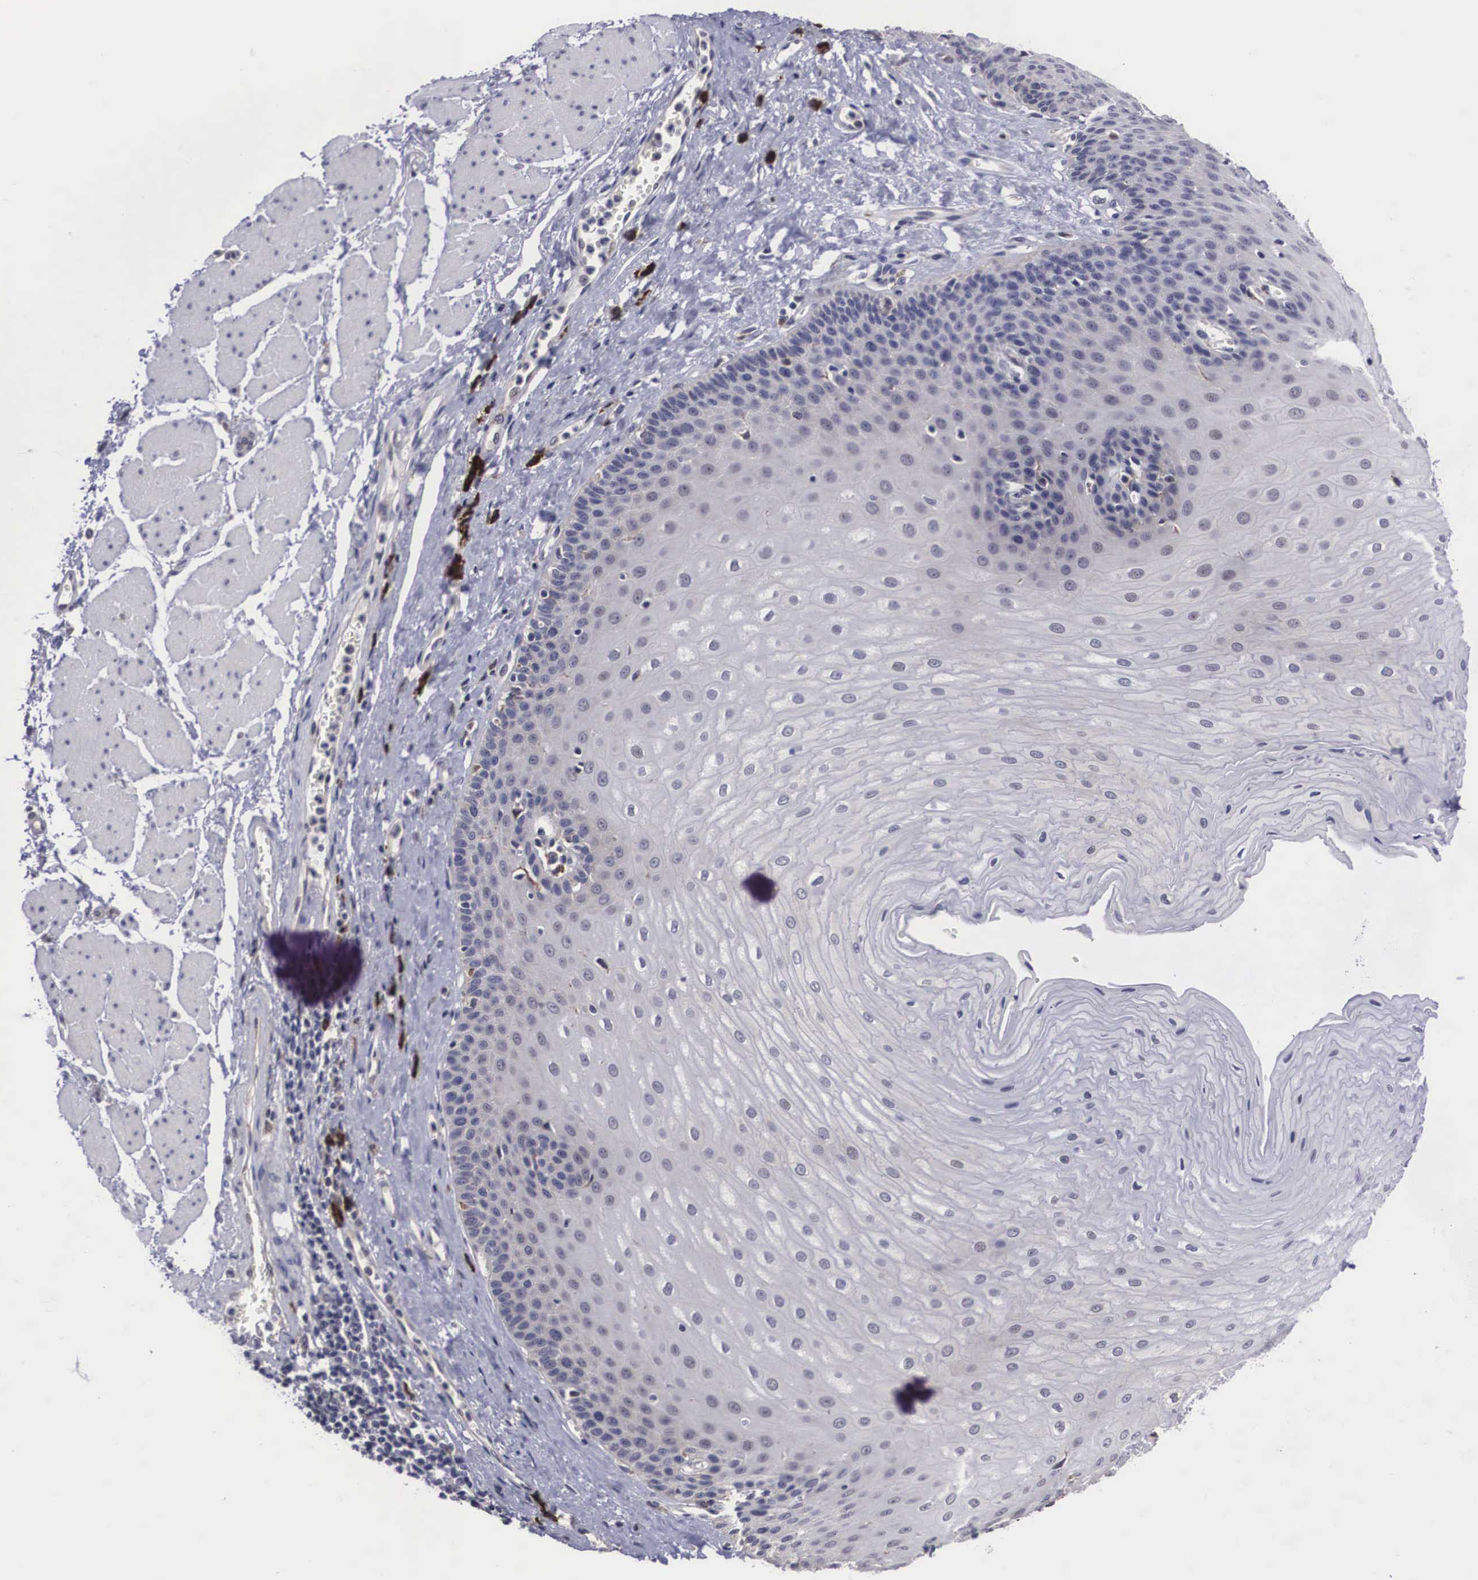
{"staining": {"intensity": "negative", "quantity": "none", "location": "none"}, "tissue": "esophagus", "cell_type": "Squamous epithelial cells", "image_type": "normal", "snomed": [{"axis": "morphology", "description": "Normal tissue, NOS"}, {"axis": "topography", "description": "Esophagus"}], "caption": "High magnification brightfield microscopy of benign esophagus stained with DAB (brown) and counterstained with hematoxylin (blue): squamous epithelial cells show no significant positivity.", "gene": "CRELD2", "patient": {"sex": "male", "age": 65}}